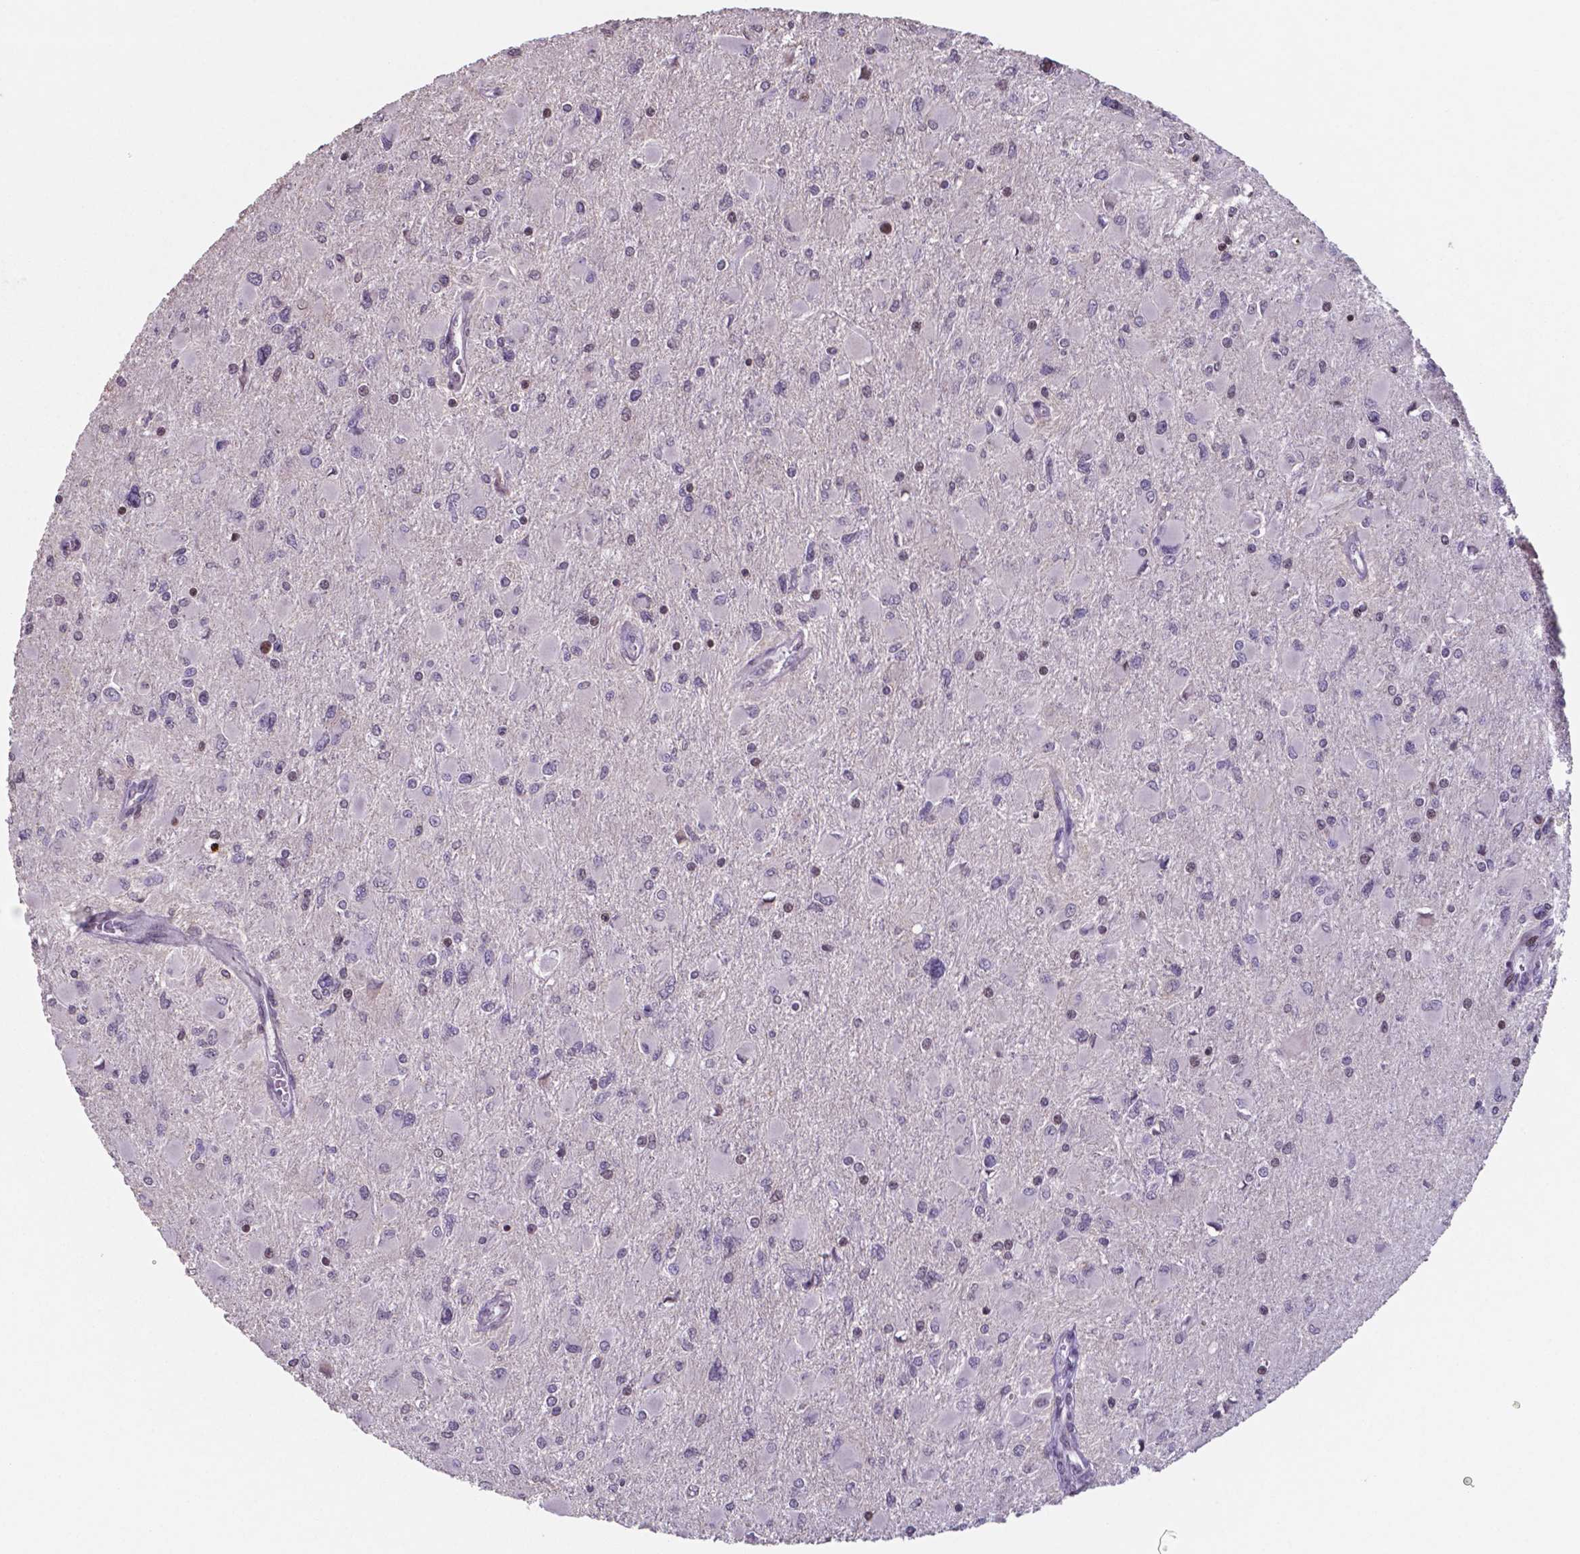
{"staining": {"intensity": "weak", "quantity": "<25%", "location": "nuclear"}, "tissue": "glioma", "cell_type": "Tumor cells", "image_type": "cancer", "snomed": [{"axis": "morphology", "description": "Glioma, malignant, High grade"}, {"axis": "topography", "description": "Cerebral cortex"}], "caption": "Immunohistochemistry (IHC) photomicrograph of neoplastic tissue: malignant high-grade glioma stained with DAB shows no significant protein positivity in tumor cells.", "gene": "MLC1", "patient": {"sex": "female", "age": 36}}